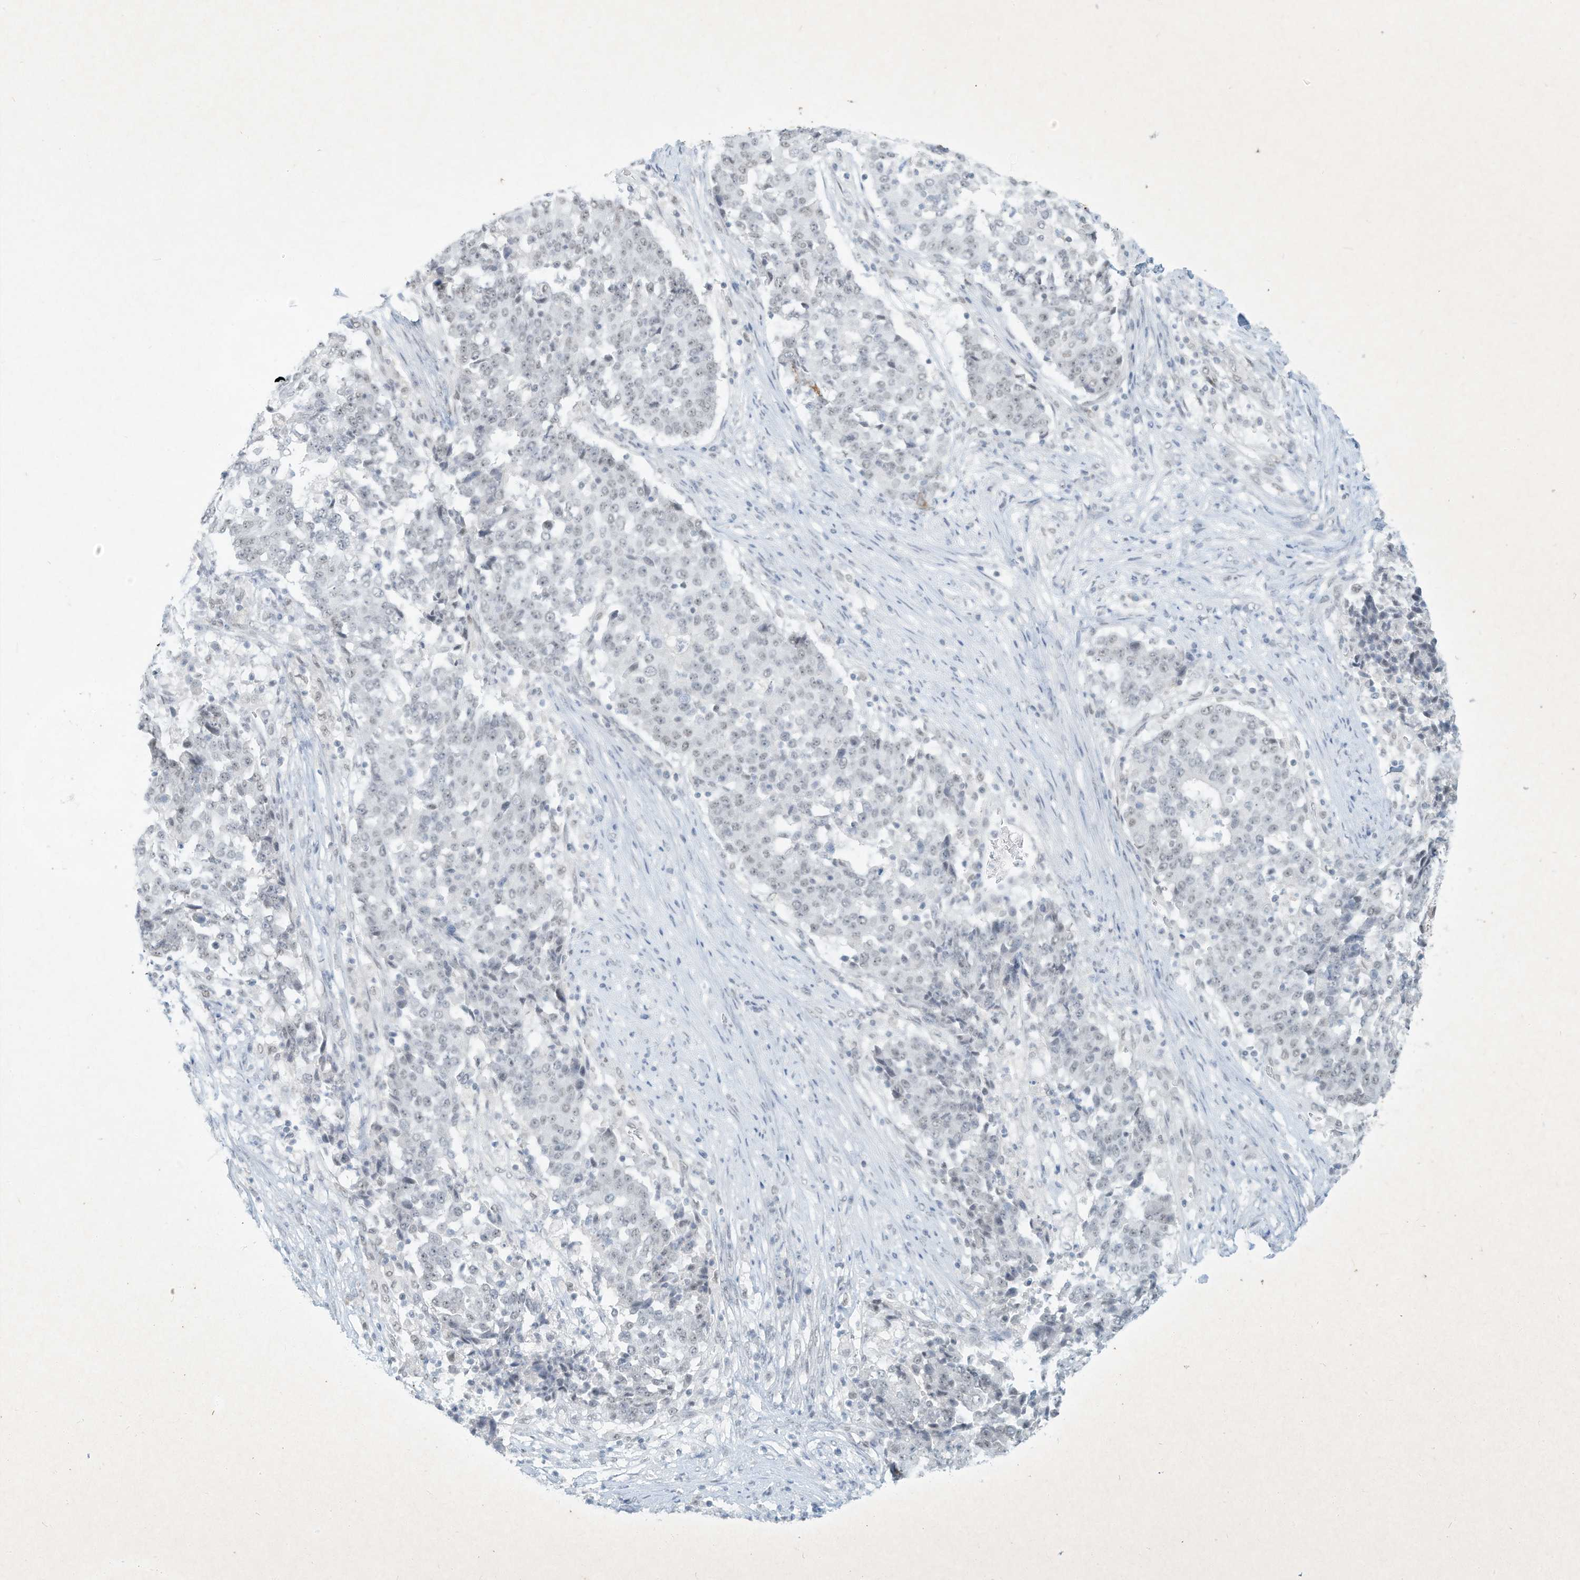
{"staining": {"intensity": "negative", "quantity": "none", "location": "none"}, "tissue": "stomach cancer", "cell_type": "Tumor cells", "image_type": "cancer", "snomed": [{"axis": "morphology", "description": "Adenocarcinoma, NOS"}, {"axis": "topography", "description": "Stomach"}], "caption": "Immunohistochemistry histopathology image of stomach cancer (adenocarcinoma) stained for a protein (brown), which demonstrates no positivity in tumor cells.", "gene": "PGC", "patient": {"sex": "male", "age": 59}}